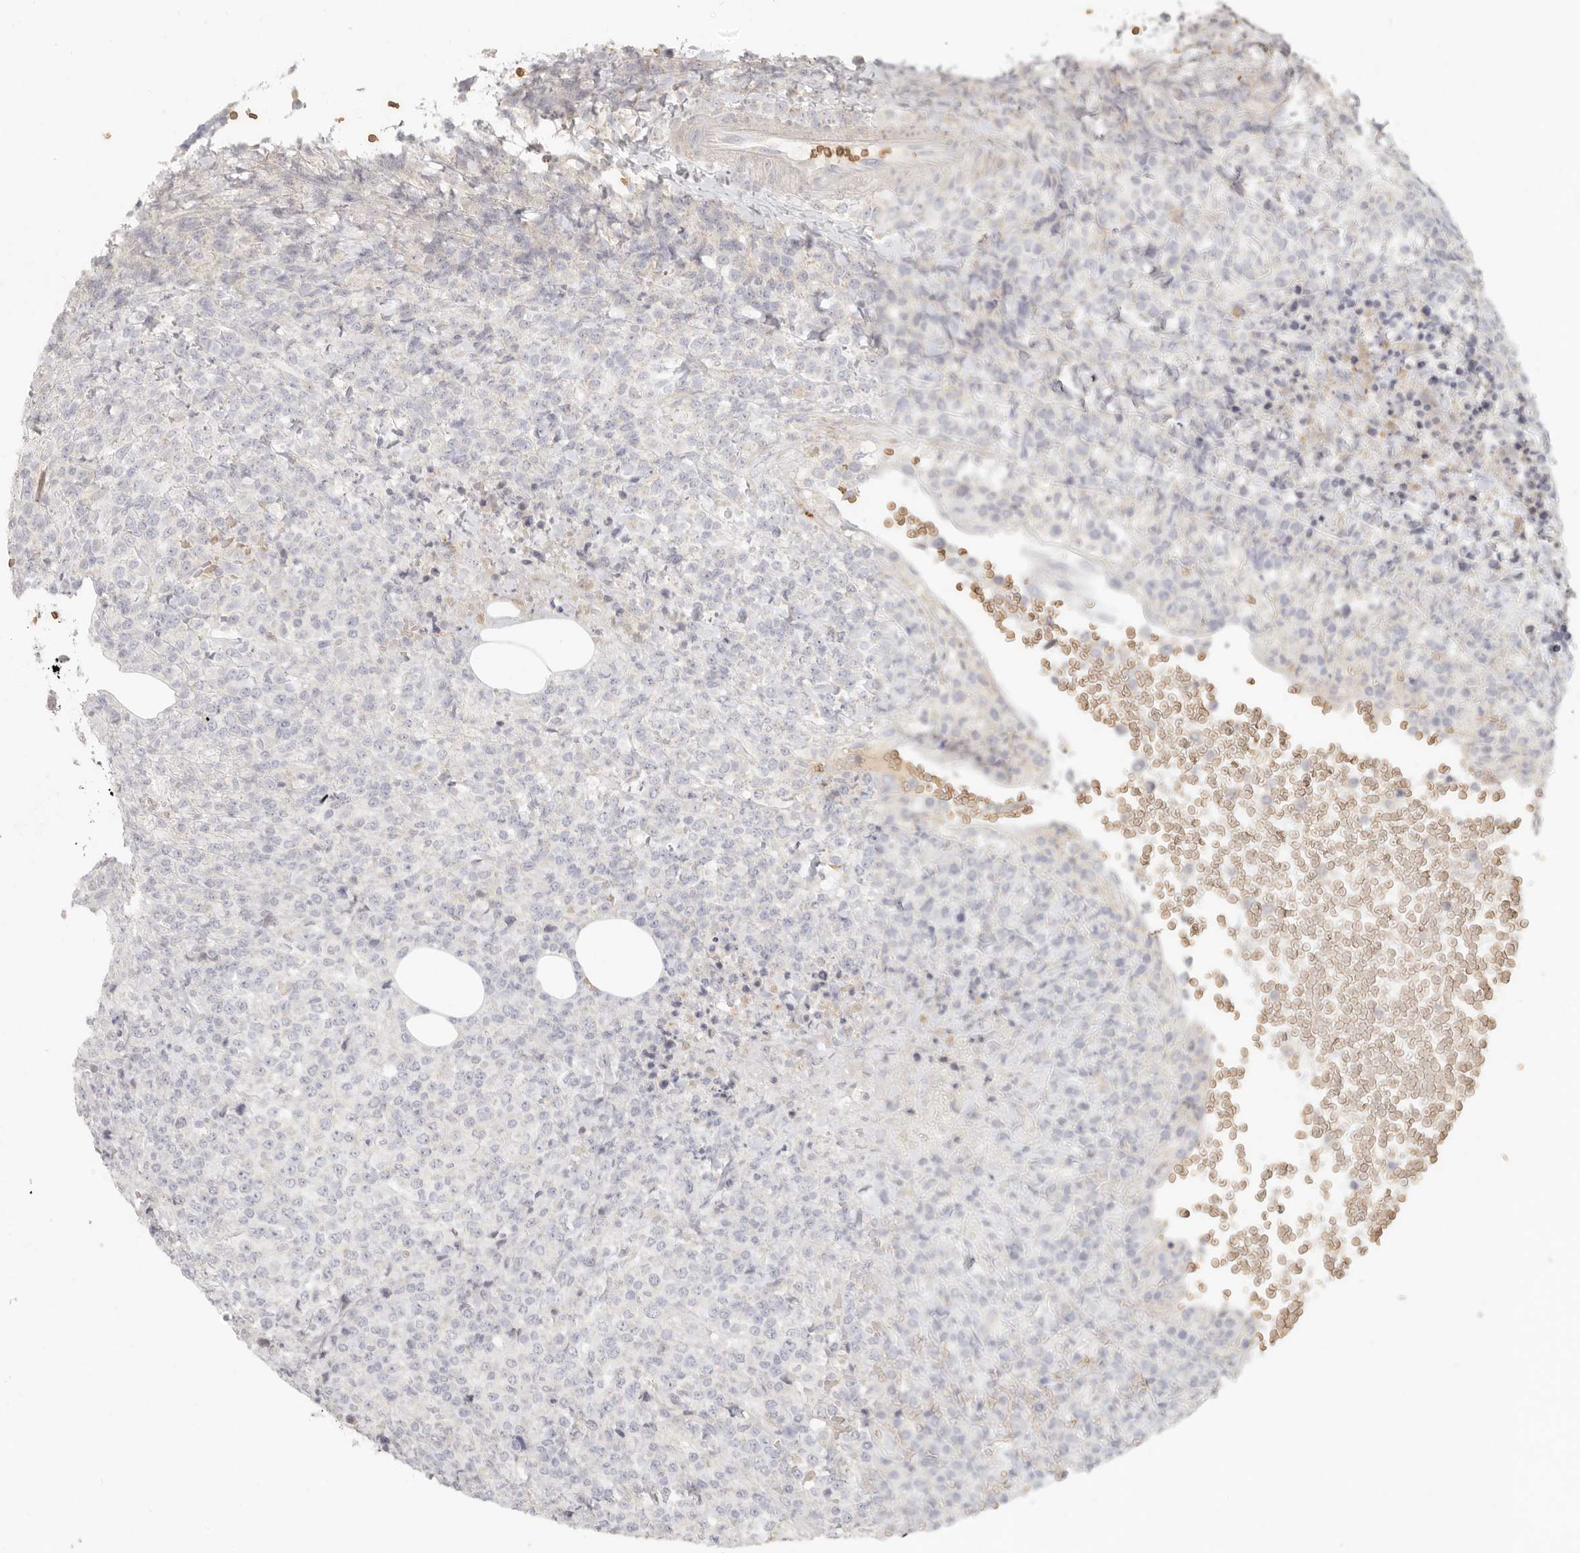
{"staining": {"intensity": "negative", "quantity": "none", "location": "none"}, "tissue": "lymphoma", "cell_type": "Tumor cells", "image_type": "cancer", "snomed": [{"axis": "morphology", "description": "Malignant lymphoma, non-Hodgkin's type, High grade"}, {"axis": "topography", "description": "Lymph node"}], "caption": "A histopathology image of lymphoma stained for a protein reveals no brown staining in tumor cells.", "gene": "NIBAN1", "patient": {"sex": "male", "age": 13}}